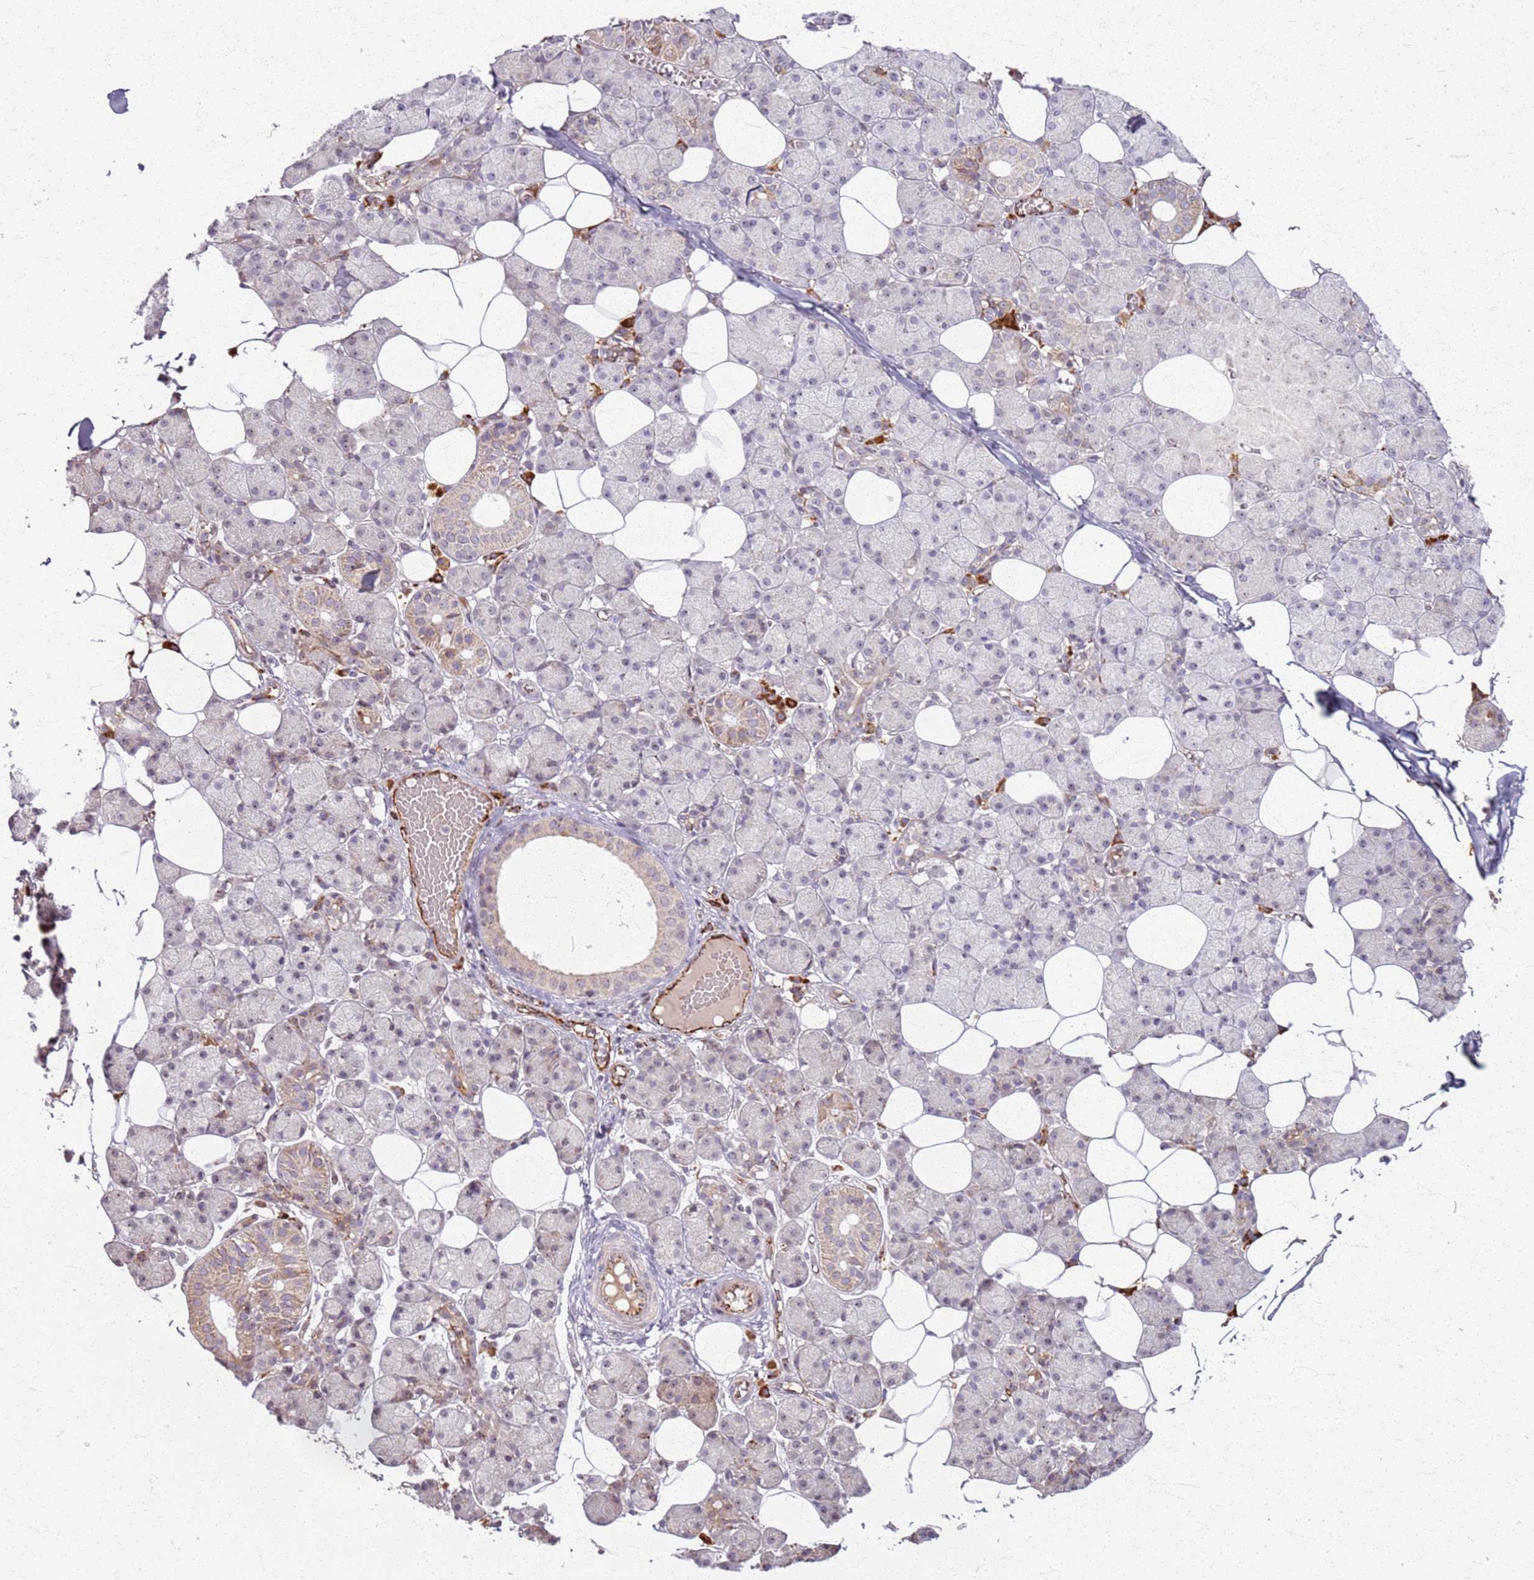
{"staining": {"intensity": "weak", "quantity": "<25%", "location": "cytoplasmic/membranous"}, "tissue": "salivary gland", "cell_type": "Glandular cells", "image_type": "normal", "snomed": [{"axis": "morphology", "description": "Normal tissue, NOS"}, {"axis": "topography", "description": "Salivary gland"}], "caption": "Salivary gland stained for a protein using IHC reveals no positivity glandular cells.", "gene": "KRI1", "patient": {"sex": "female", "age": 33}}